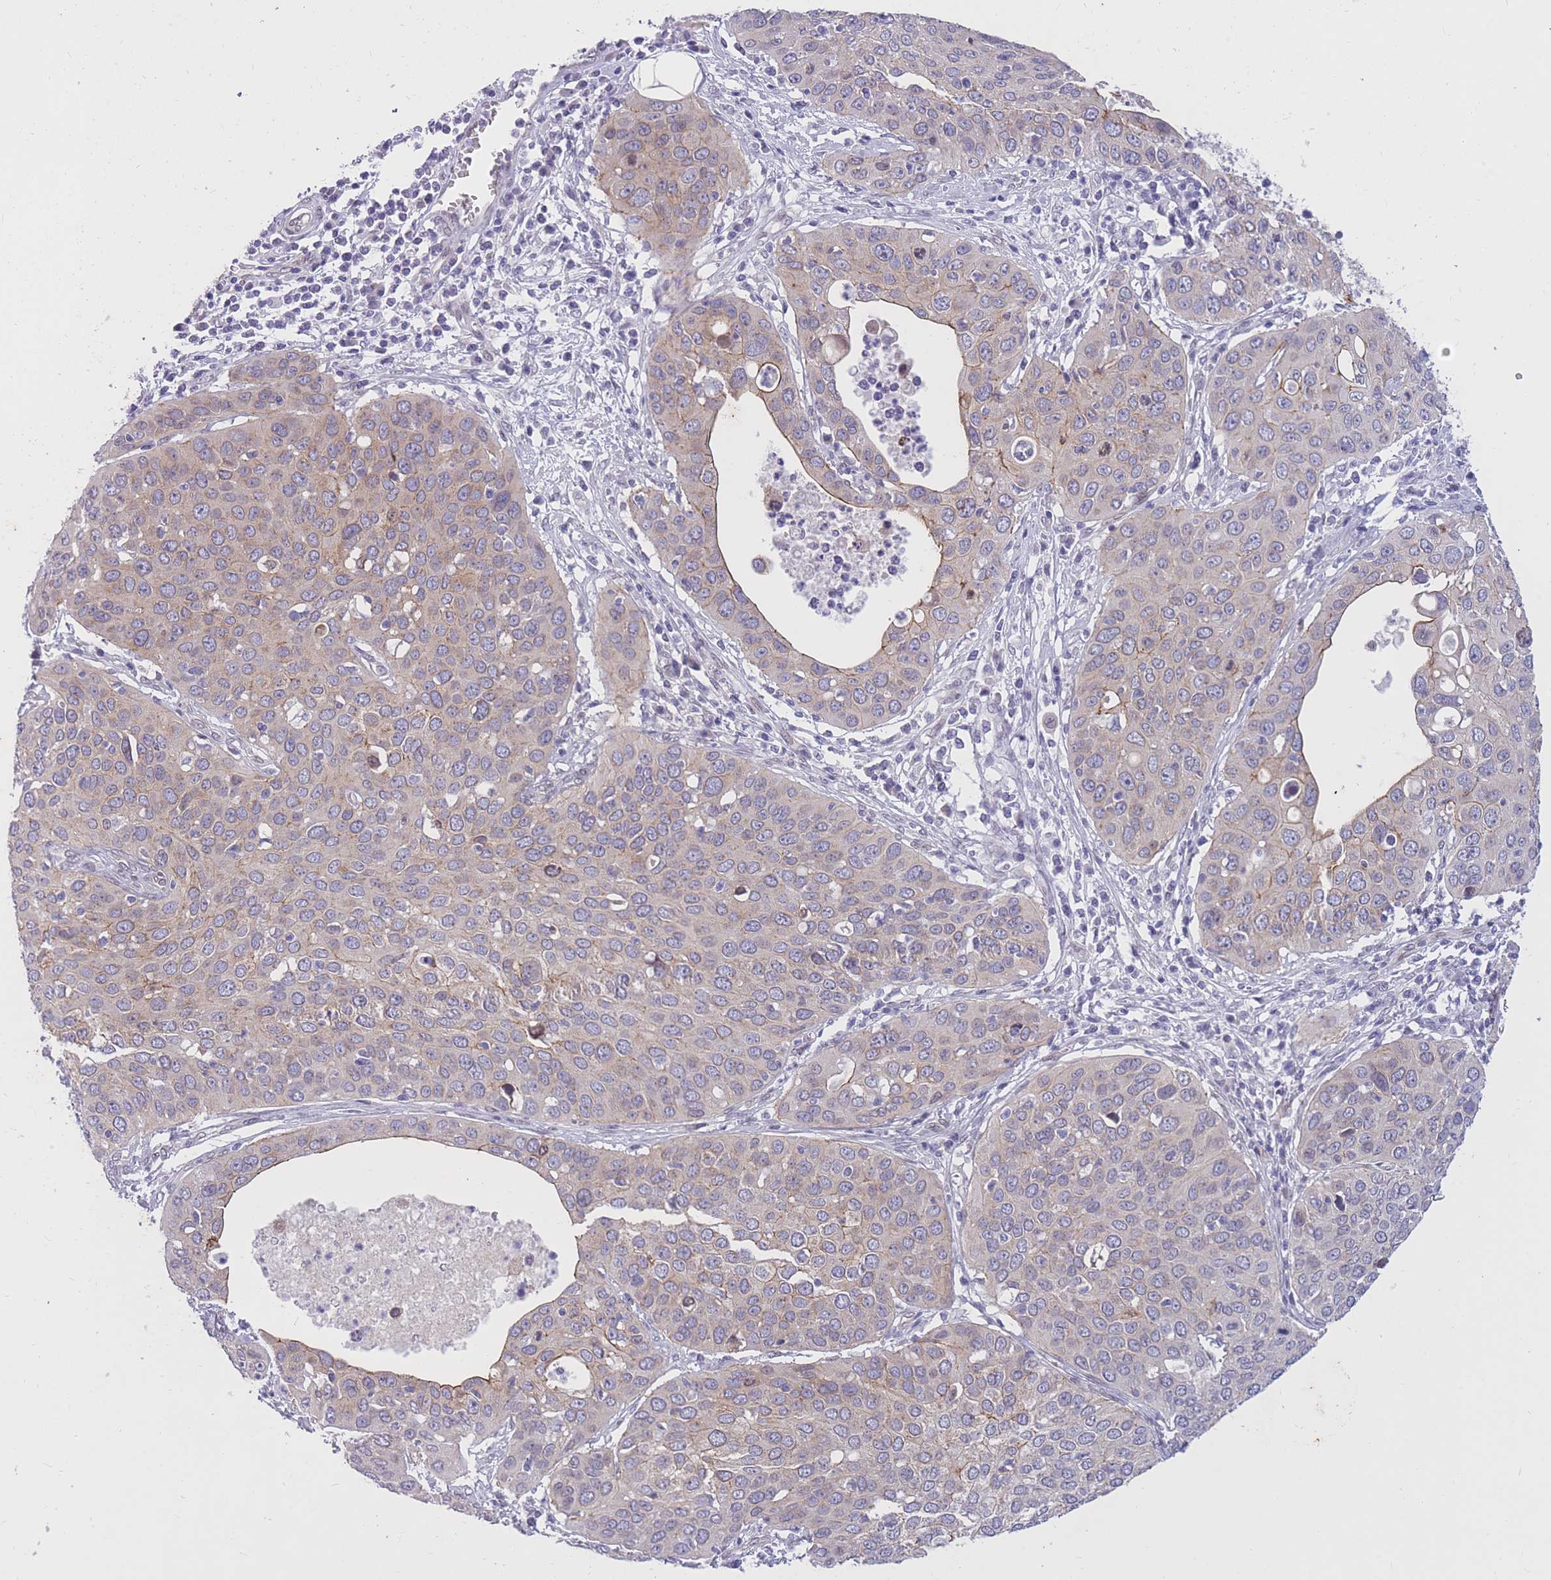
{"staining": {"intensity": "weak", "quantity": "25%-75%", "location": "cytoplasmic/membranous"}, "tissue": "cervical cancer", "cell_type": "Tumor cells", "image_type": "cancer", "snomed": [{"axis": "morphology", "description": "Squamous cell carcinoma, NOS"}, {"axis": "topography", "description": "Cervix"}], "caption": "Cervical cancer (squamous cell carcinoma) stained for a protein exhibits weak cytoplasmic/membranous positivity in tumor cells.", "gene": "HOOK2", "patient": {"sex": "female", "age": 36}}